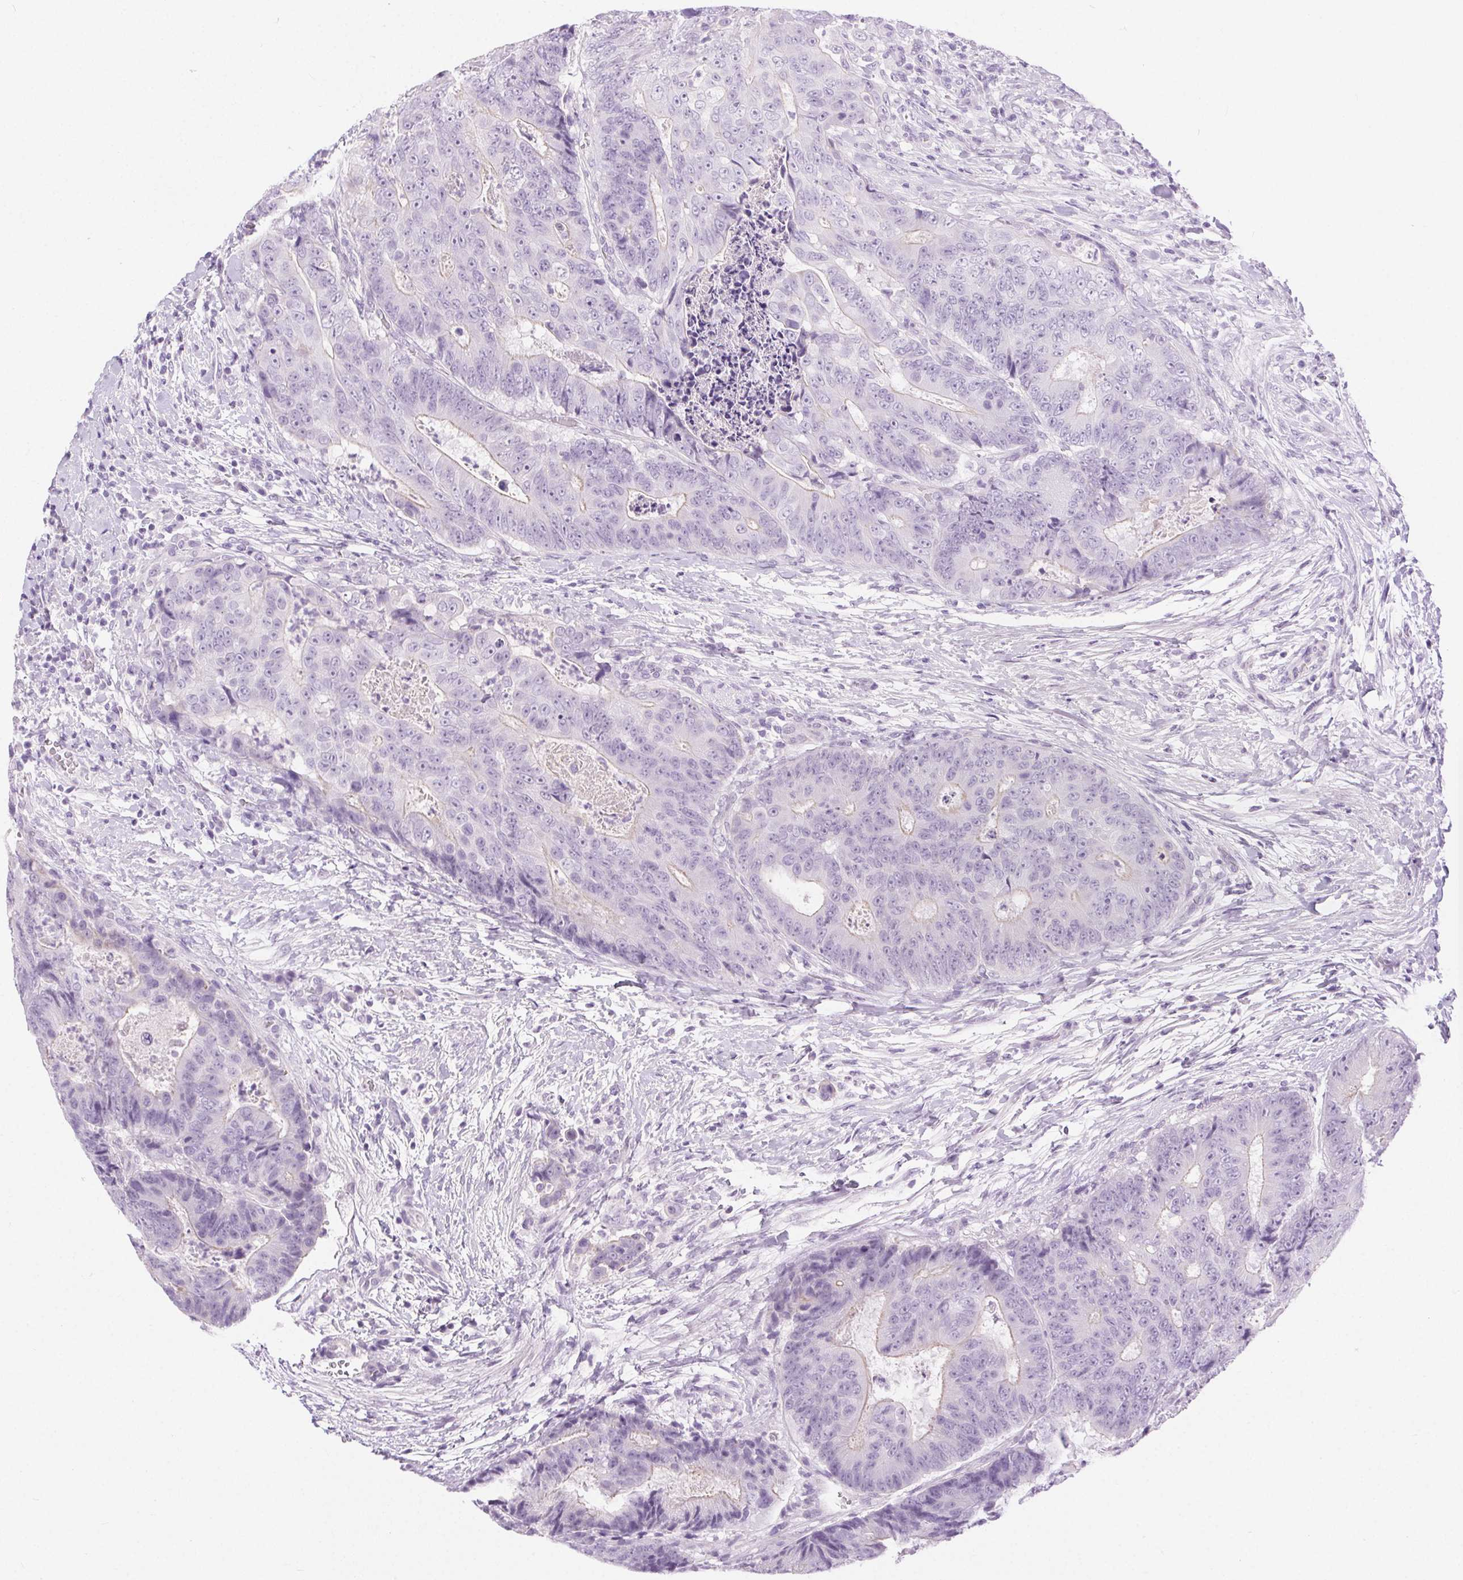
{"staining": {"intensity": "negative", "quantity": "none", "location": "none"}, "tissue": "colorectal cancer", "cell_type": "Tumor cells", "image_type": "cancer", "snomed": [{"axis": "morphology", "description": "Adenocarcinoma, NOS"}, {"axis": "topography", "description": "Colon"}], "caption": "Tumor cells are negative for protein expression in human adenocarcinoma (colorectal).", "gene": "C20orf85", "patient": {"sex": "female", "age": 48}}